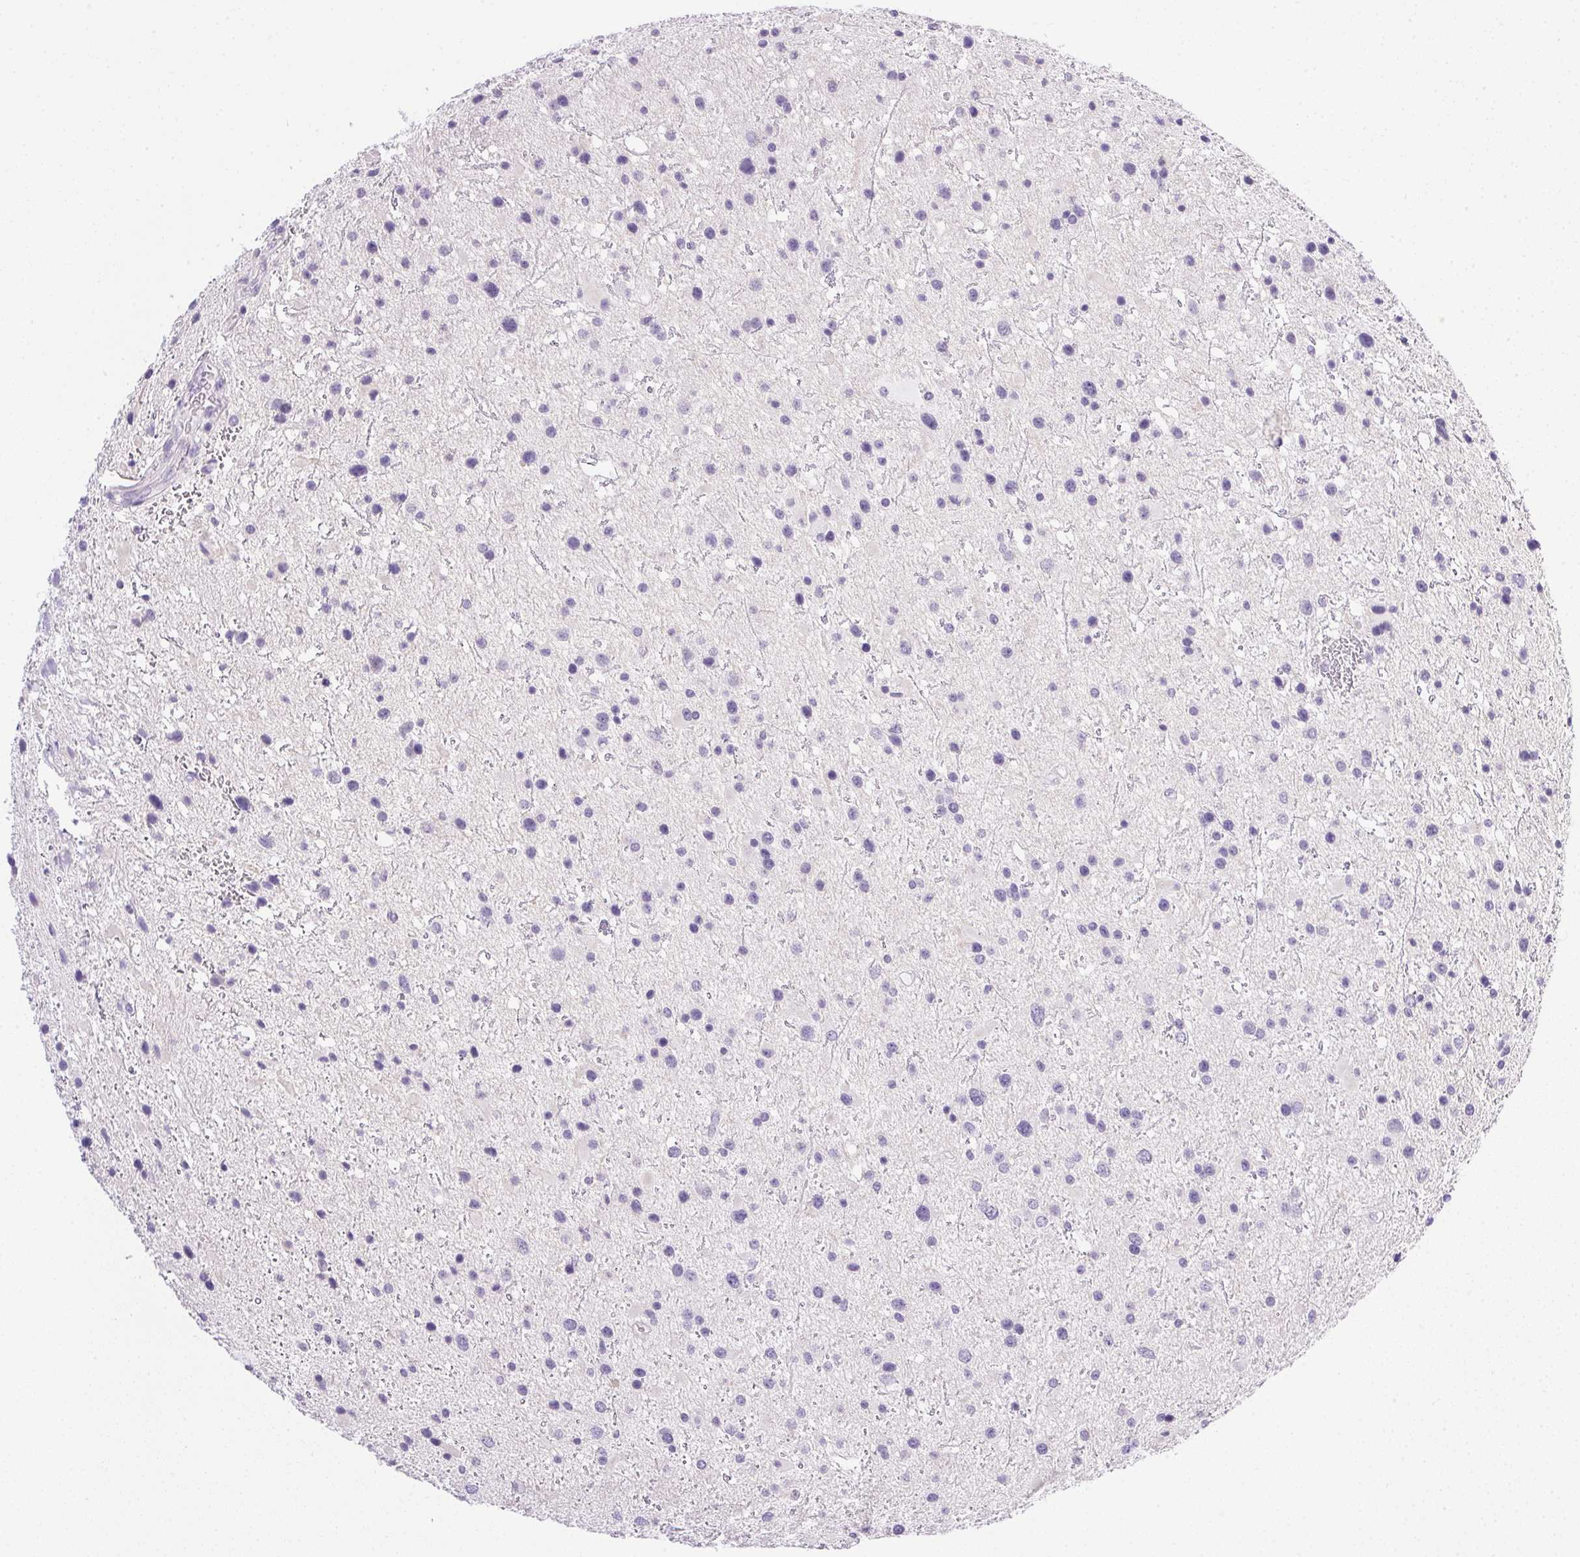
{"staining": {"intensity": "negative", "quantity": "none", "location": "none"}, "tissue": "glioma", "cell_type": "Tumor cells", "image_type": "cancer", "snomed": [{"axis": "morphology", "description": "Glioma, malignant, Low grade"}, {"axis": "topography", "description": "Brain"}], "caption": "Immunohistochemistry (IHC) photomicrograph of glioma stained for a protein (brown), which displays no staining in tumor cells.", "gene": "ATP6V0A4", "patient": {"sex": "female", "age": 32}}